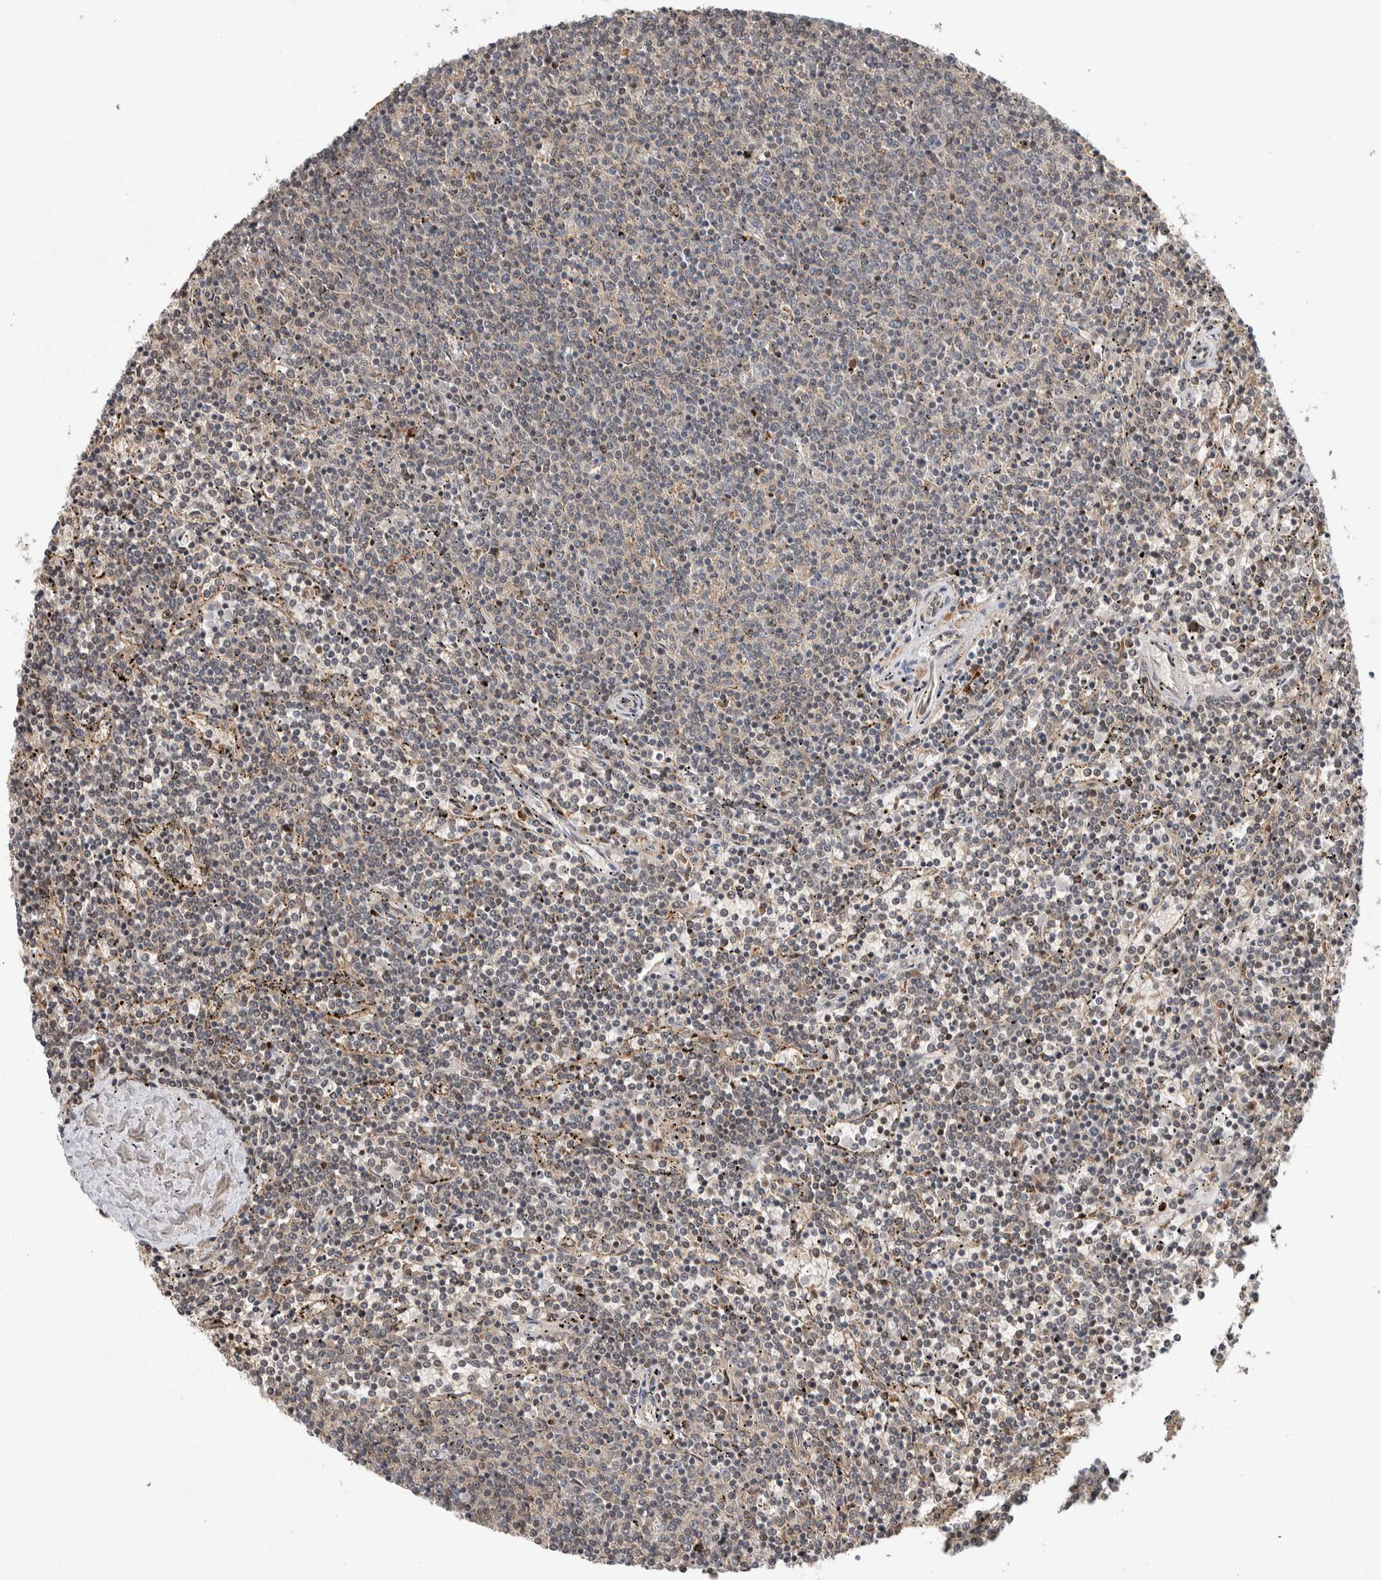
{"staining": {"intensity": "negative", "quantity": "none", "location": "none"}, "tissue": "lymphoma", "cell_type": "Tumor cells", "image_type": "cancer", "snomed": [{"axis": "morphology", "description": "Malignant lymphoma, non-Hodgkin's type, Low grade"}, {"axis": "topography", "description": "Spleen"}], "caption": "This is an immunohistochemistry micrograph of lymphoma. There is no expression in tumor cells.", "gene": "KCNK1", "patient": {"sex": "female", "age": 50}}